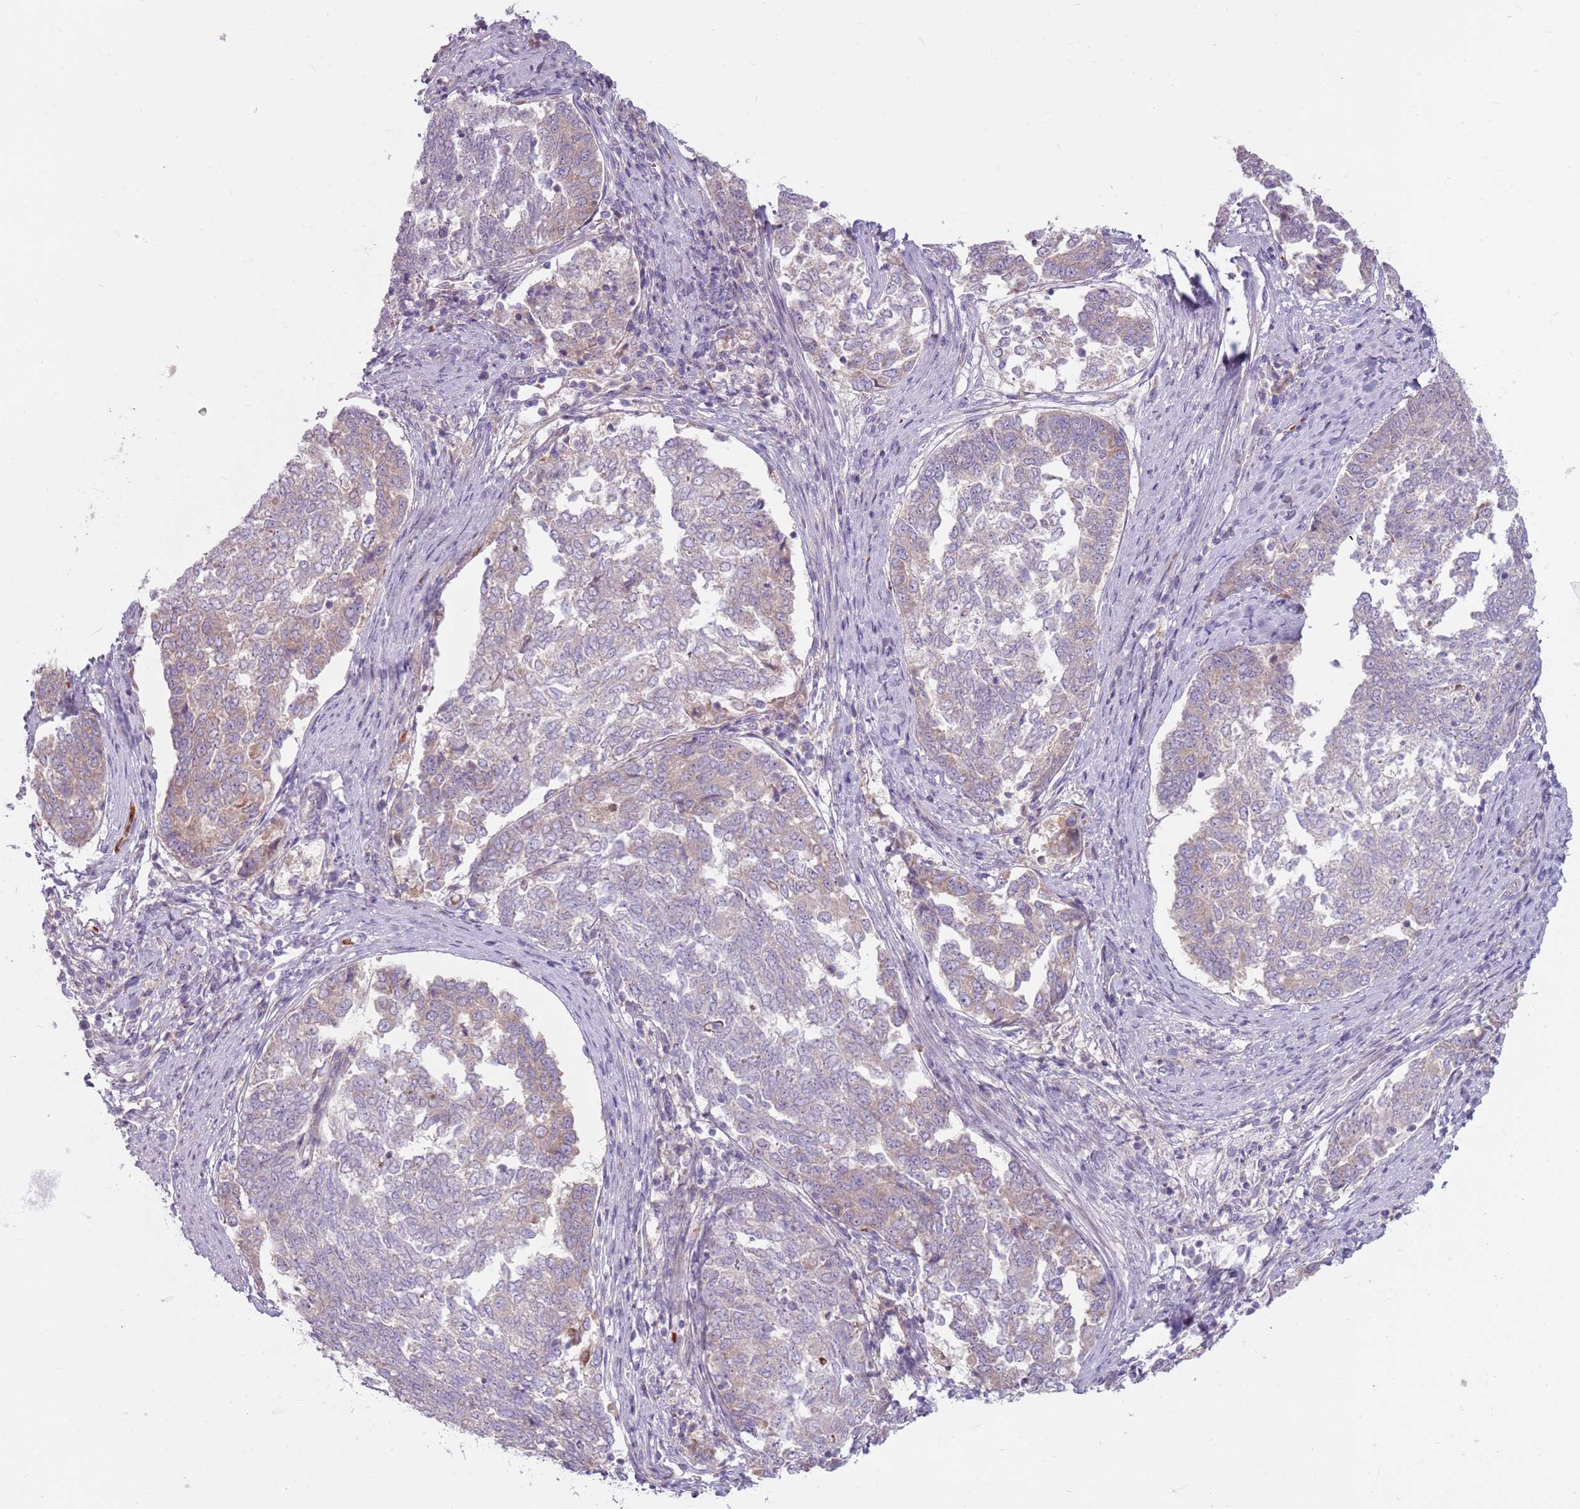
{"staining": {"intensity": "weak", "quantity": "<25%", "location": "cytoplasmic/membranous"}, "tissue": "endometrial cancer", "cell_type": "Tumor cells", "image_type": "cancer", "snomed": [{"axis": "morphology", "description": "Adenocarcinoma, NOS"}, {"axis": "topography", "description": "Endometrium"}], "caption": "Immunohistochemical staining of human endometrial adenocarcinoma displays no significant staining in tumor cells.", "gene": "HSPA14", "patient": {"sex": "female", "age": 80}}